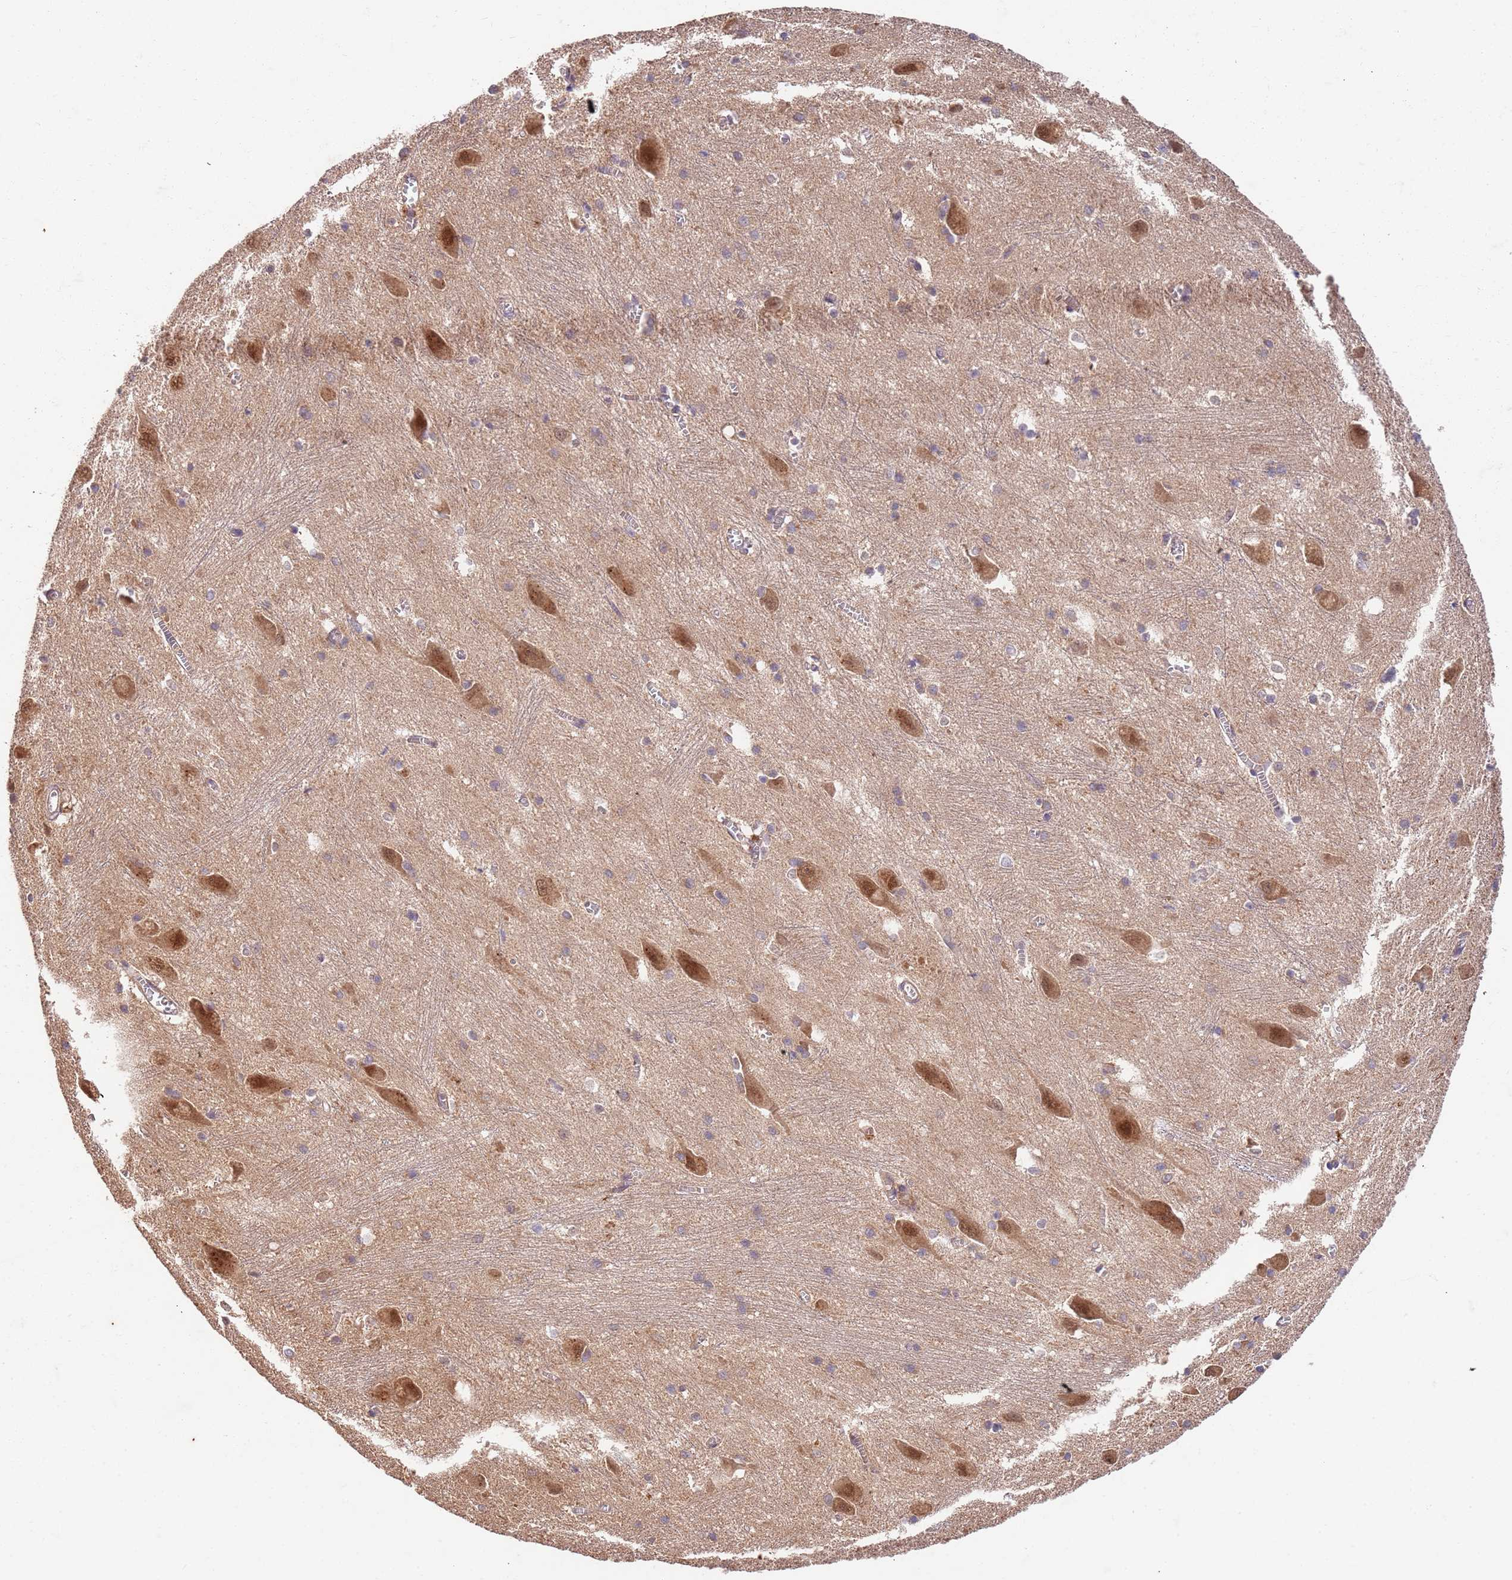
{"staining": {"intensity": "weak", "quantity": "25%-75%", "location": "cytoplasmic/membranous"}, "tissue": "caudate", "cell_type": "Glial cells", "image_type": "normal", "snomed": [{"axis": "morphology", "description": "Normal tissue, NOS"}, {"axis": "topography", "description": "Lateral ventricle wall"}], "caption": "Immunohistochemical staining of unremarkable caudate demonstrates weak cytoplasmic/membranous protein staining in approximately 25%-75% of glial cells. (DAB = brown stain, brightfield microscopy at high magnification).", "gene": "UBE3A", "patient": {"sex": "male", "age": 37}}